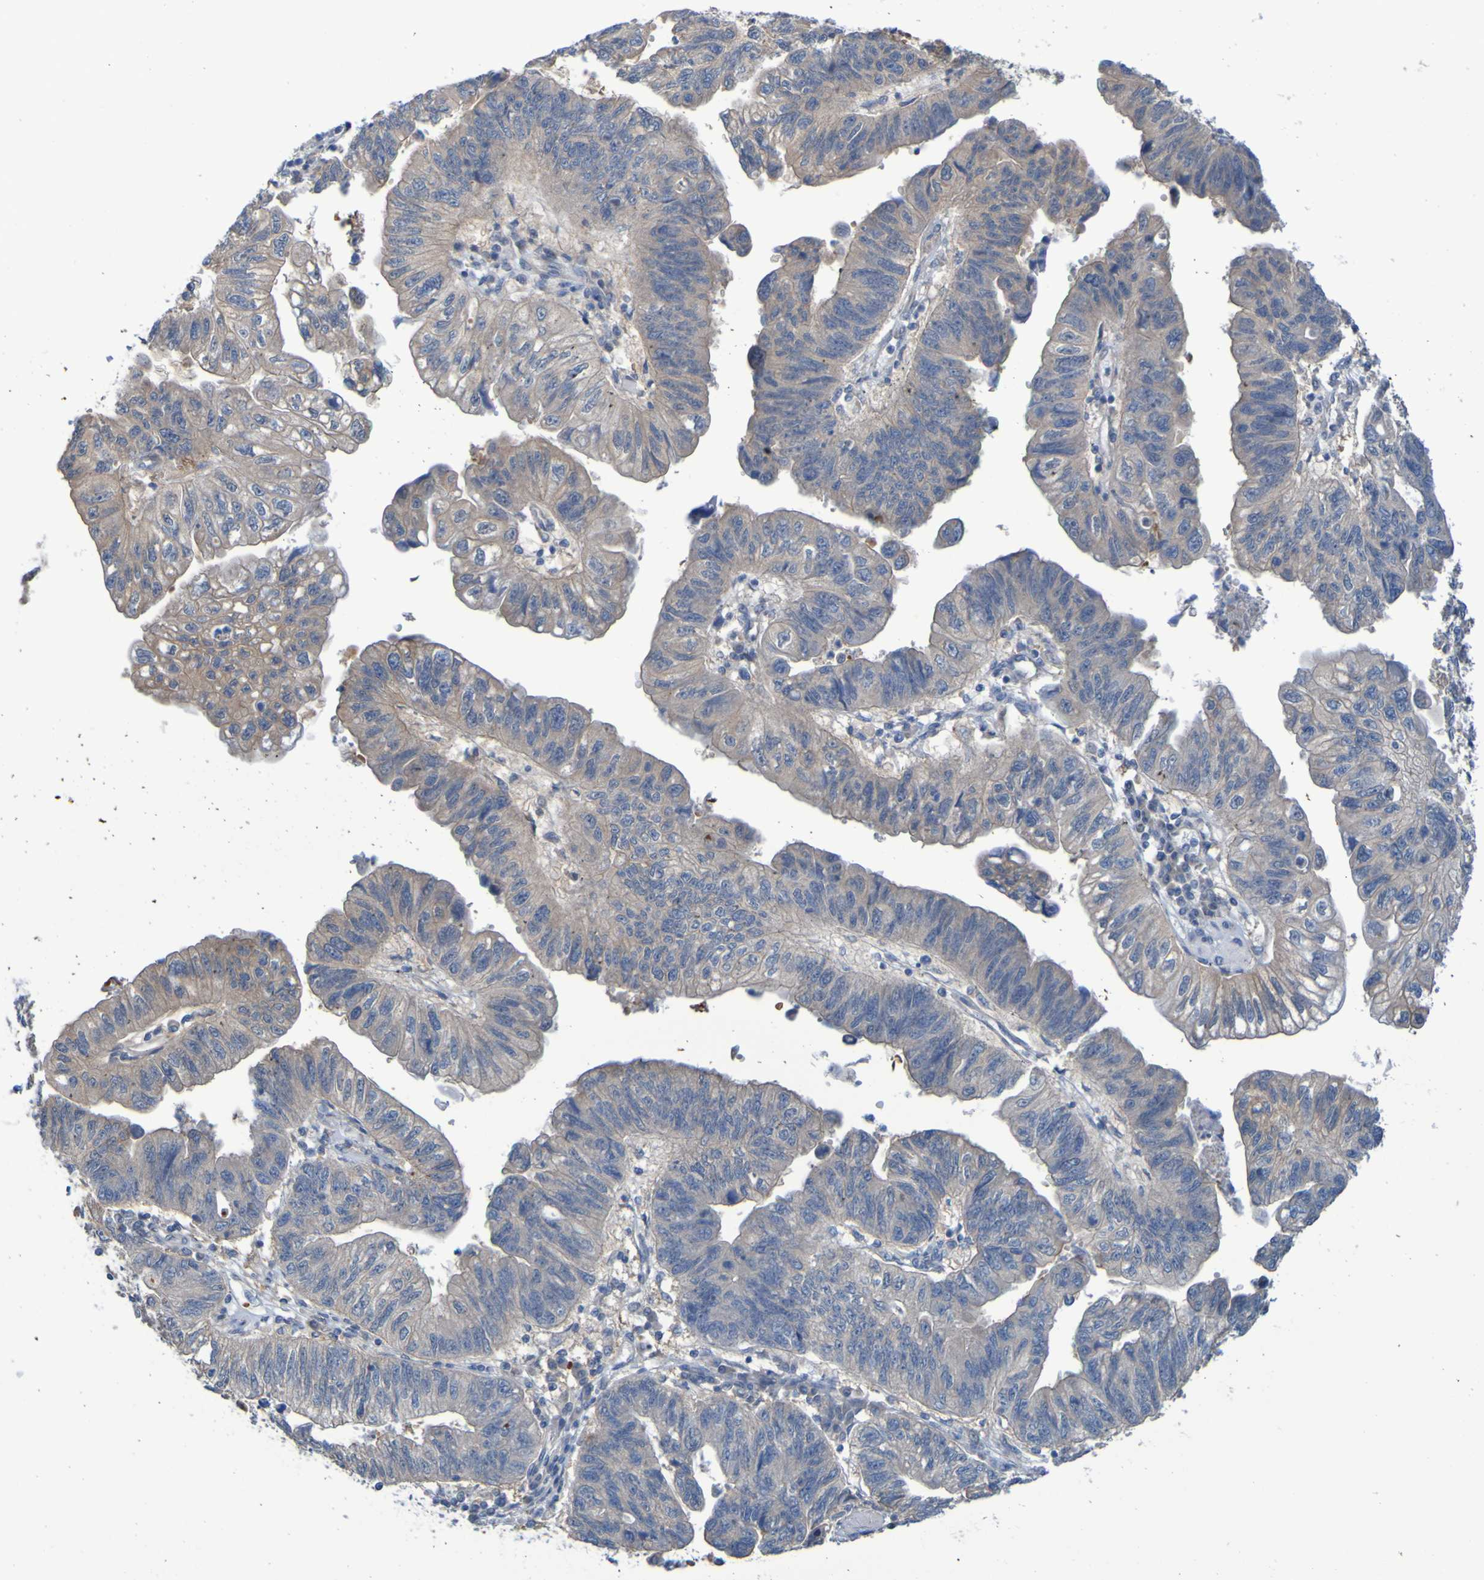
{"staining": {"intensity": "weak", "quantity": "25%-75%", "location": "cytoplasmic/membranous"}, "tissue": "stomach cancer", "cell_type": "Tumor cells", "image_type": "cancer", "snomed": [{"axis": "morphology", "description": "Adenocarcinoma, NOS"}, {"axis": "topography", "description": "Stomach"}], "caption": "DAB (3,3'-diaminobenzidine) immunohistochemical staining of adenocarcinoma (stomach) demonstrates weak cytoplasmic/membranous protein positivity in approximately 25%-75% of tumor cells.", "gene": "NPRL3", "patient": {"sex": "male", "age": 59}}